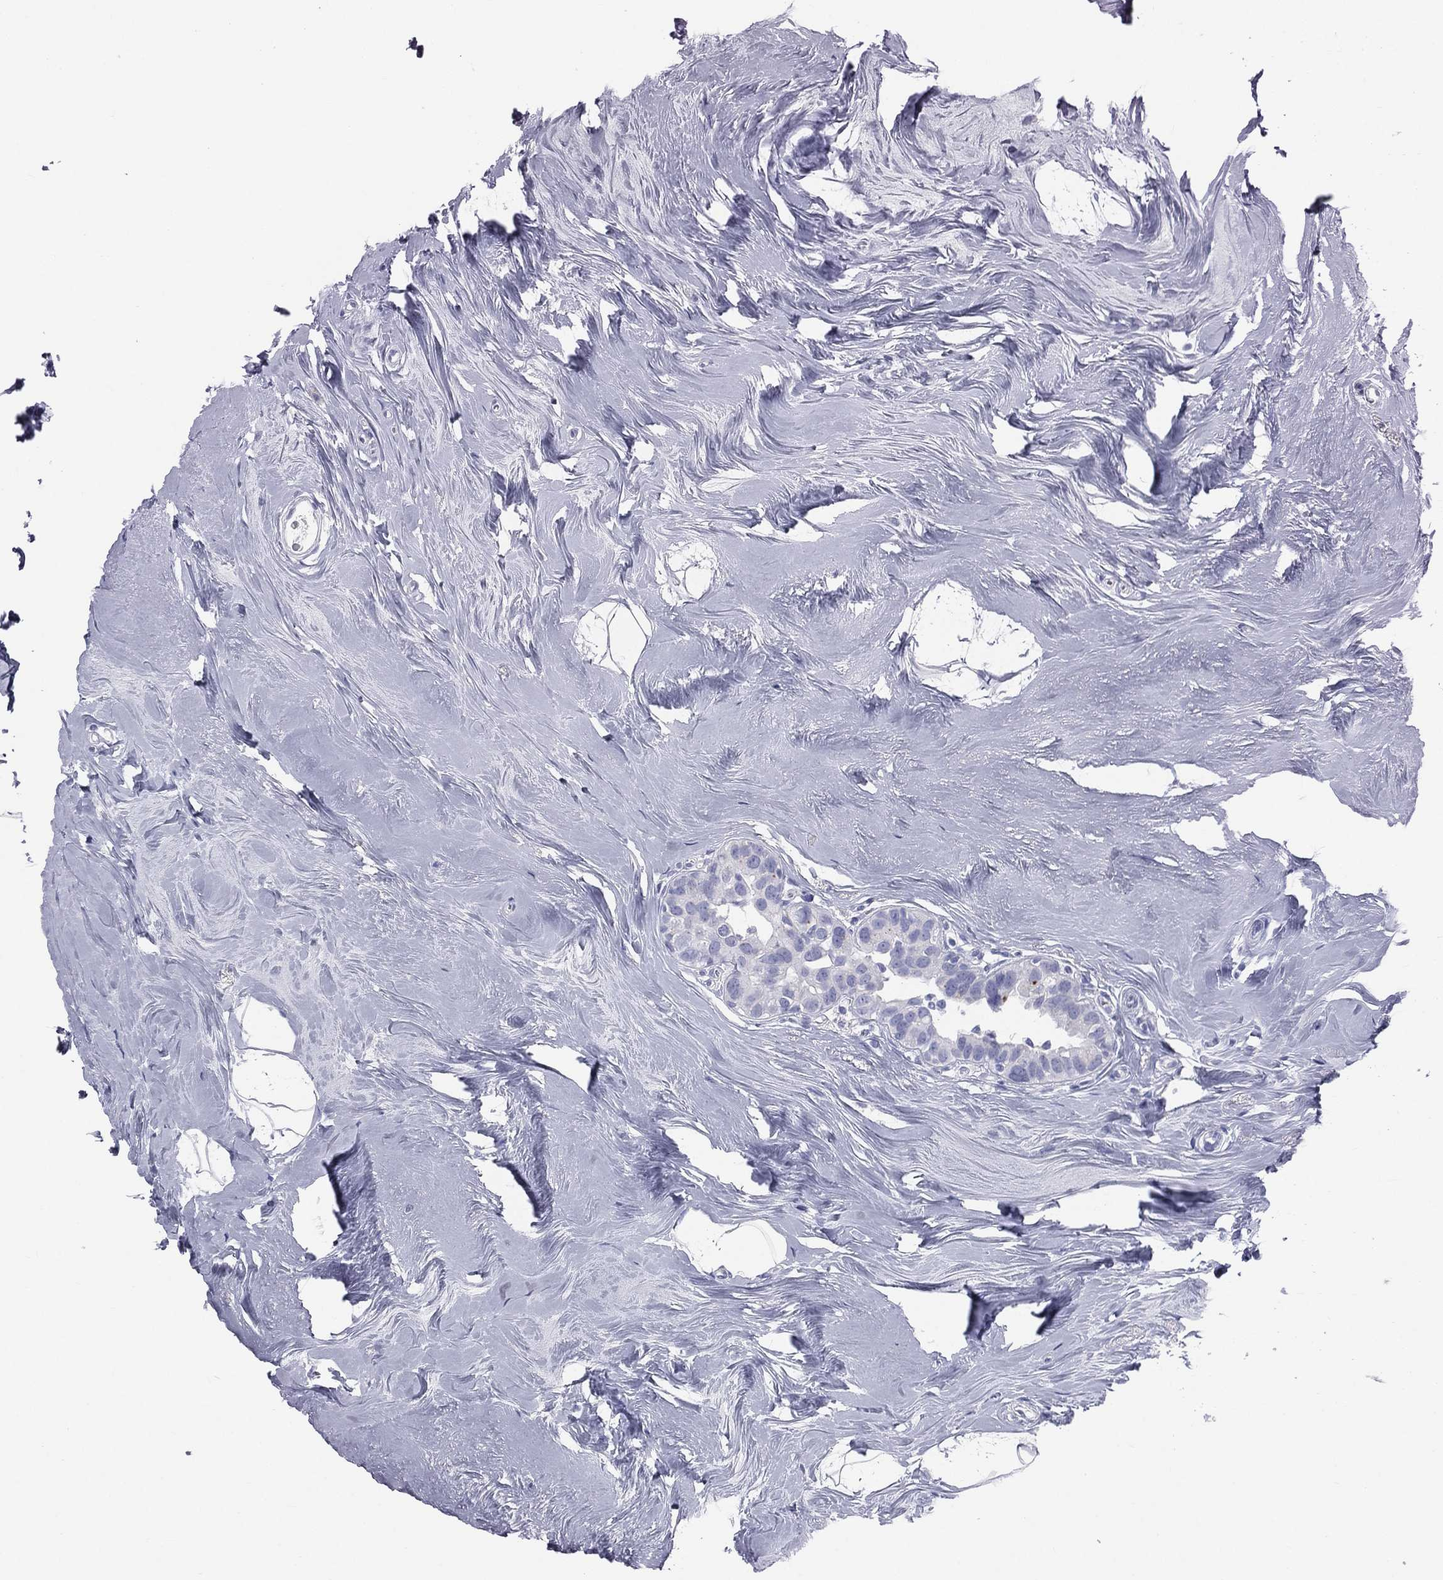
{"staining": {"intensity": "negative", "quantity": "none", "location": "none"}, "tissue": "breast cancer", "cell_type": "Tumor cells", "image_type": "cancer", "snomed": [{"axis": "morphology", "description": "Duct carcinoma"}, {"axis": "topography", "description": "Breast"}], "caption": "High power microscopy micrograph of an immunohistochemistry photomicrograph of breast cancer (invasive ductal carcinoma), revealing no significant staining in tumor cells. (Brightfield microscopy of DAB (3,3'-diaminobenzidine) immunohistochemistry (IHC) at high magnification).", "gene": "MLN", "patient": {"sex": "female", "age": 55}}